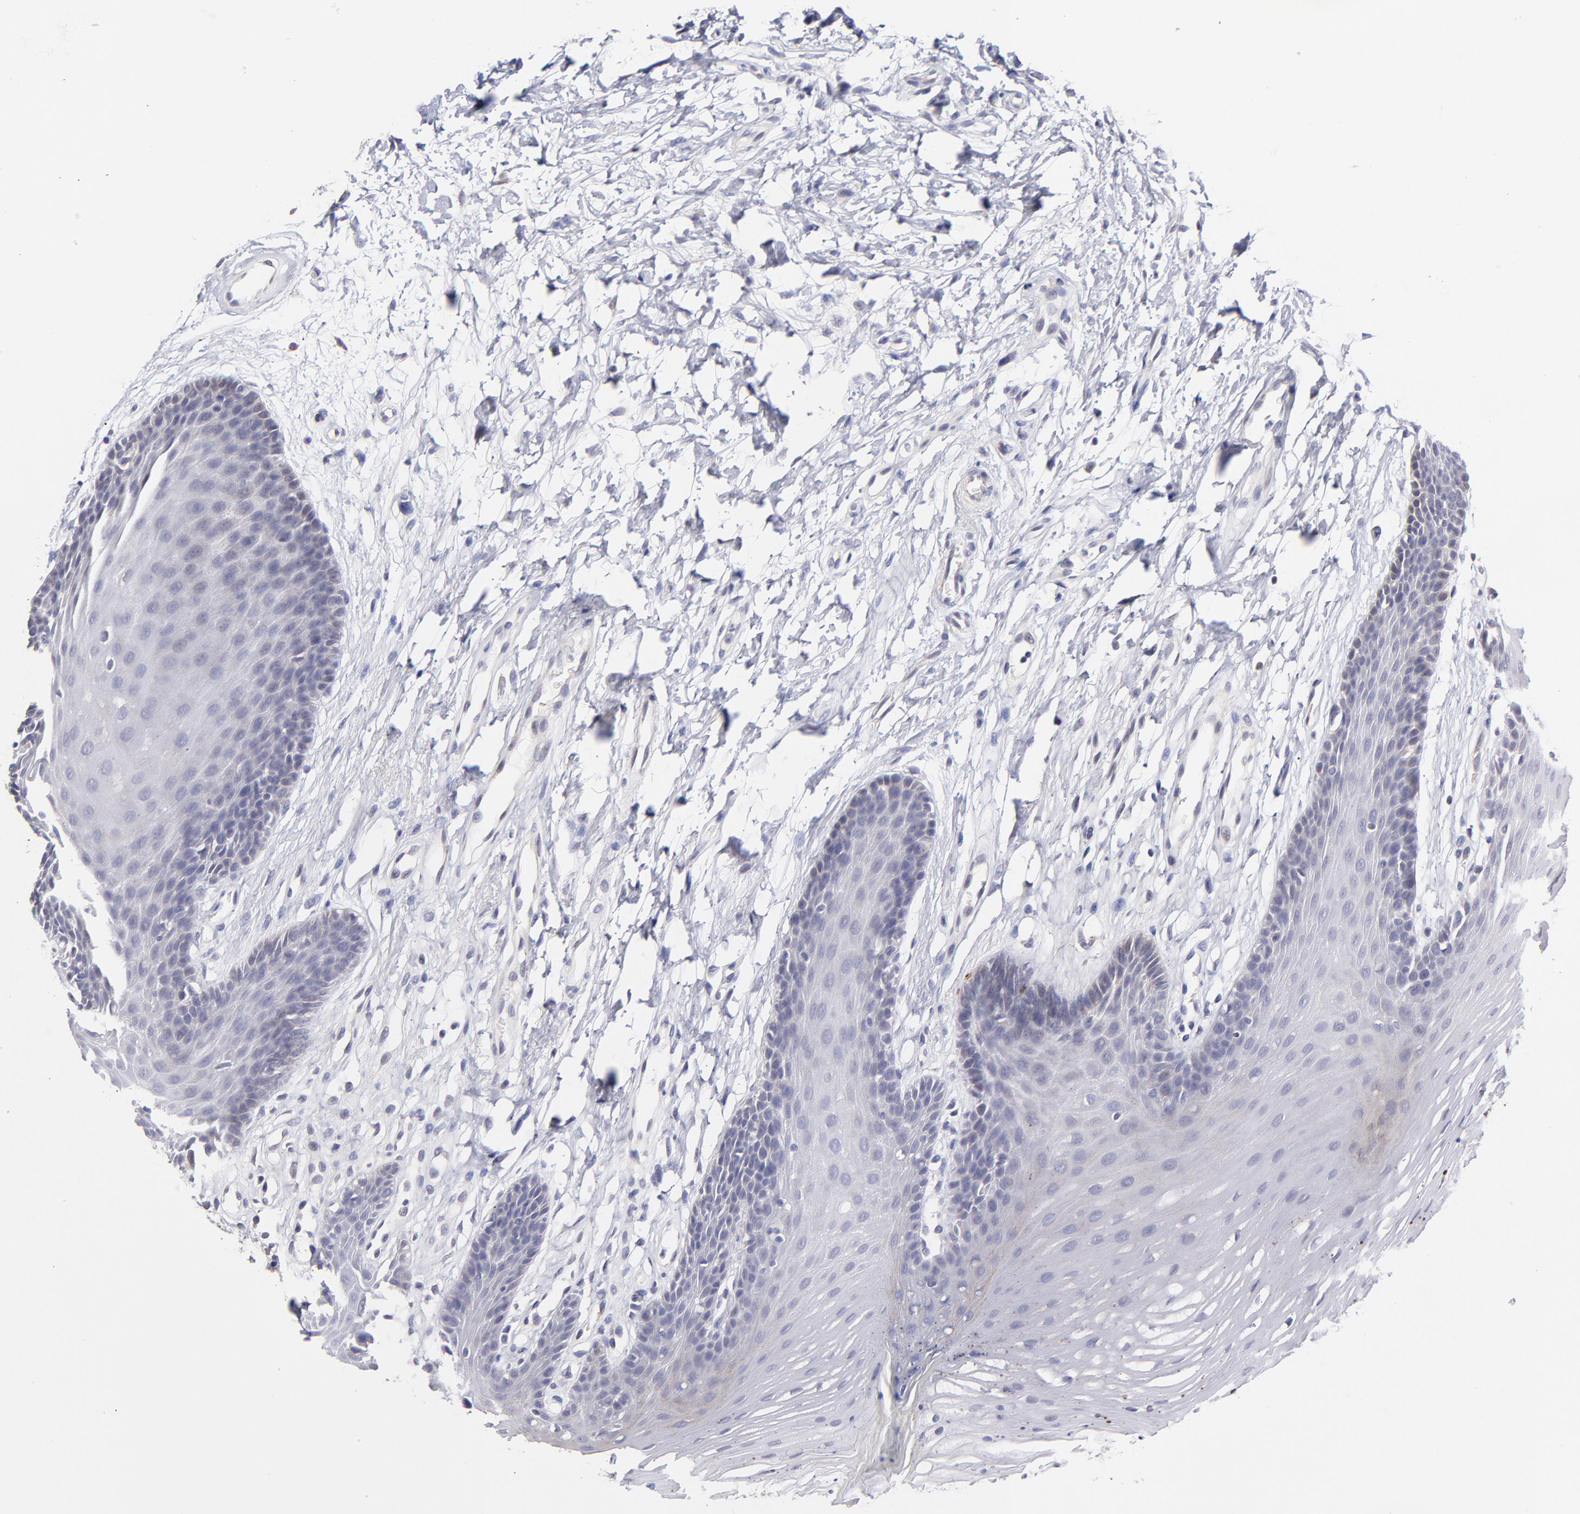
{"staining": {"intensity": "negative", "quantity": "none", "location": "none"}, "tissue": "oral mucosa", "cell_type": "Squamous epithelial cells", "image_type": "normal", "snomed": [{"axis": "morphology", "description": "Normal tissue, NOS"}, {"axis": "topography", "description": "Oral tissue"}], "caption": "DAB (3,3'-diaminobenzidine) immunohistochemical staining of benign human oral mucosa demonstrates no significant expression in squamous epithelial cells. The staining is performed using DAB brown chromogen with nuclei counter-stained in using hematoxylin.", "gene": "BTG2", "patient": {"sex": "male", "age": 62}}